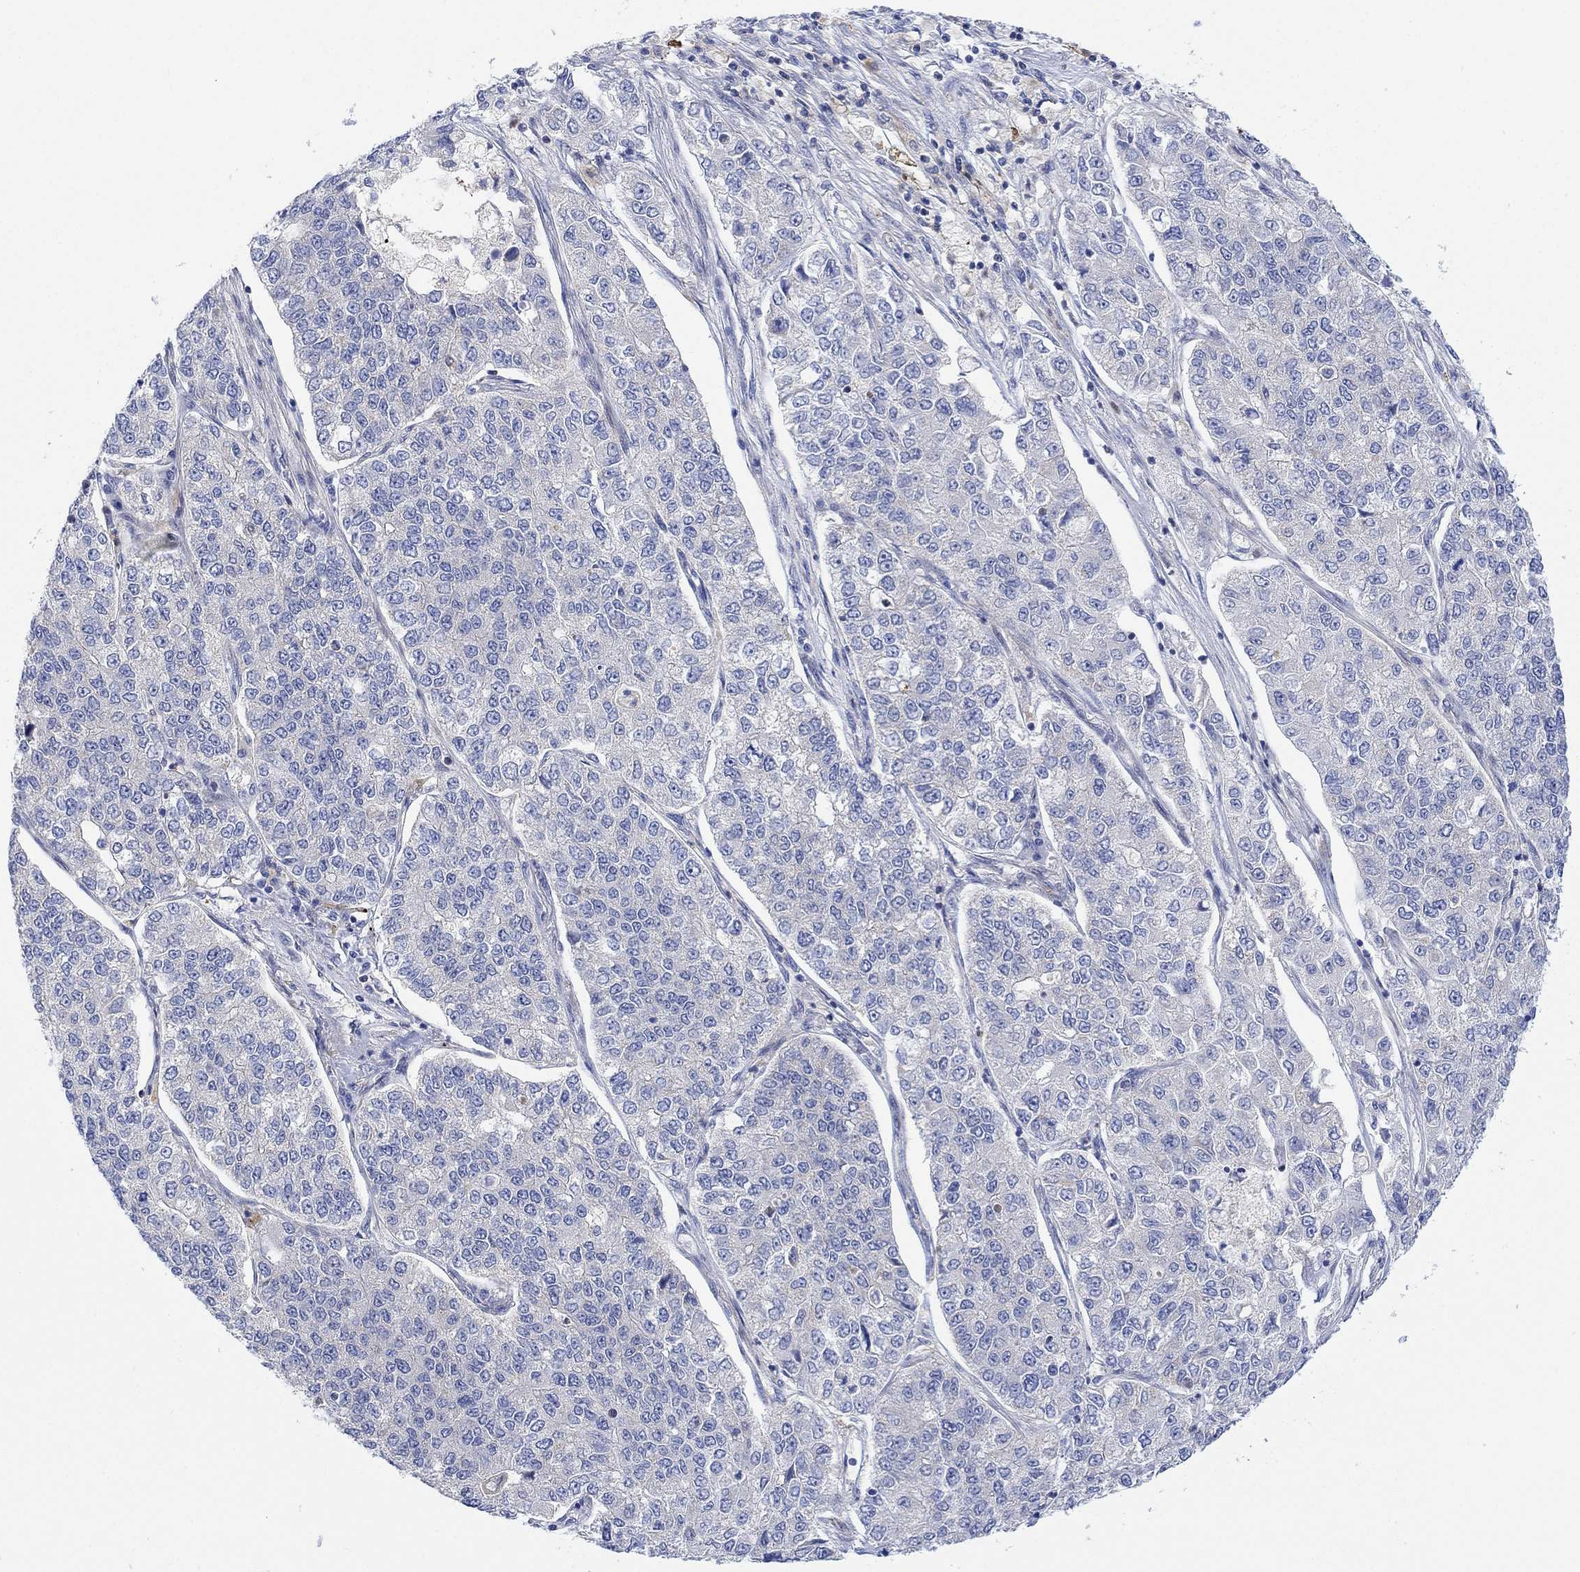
{"staining": {"intensity": "negative", "quantity": "none", "location": "none"}, "tissue": "lung cancer", "cell_type": "Tumor cells", "image_type": "cancer", "snomed": [{"axis": "morphology", "description": "Adenocarcinoma, NOS"}, {"axis": "topography", "description": "Lung"}], "caption": "Immunohistochemical staining of lung cancer (adenocarcinoma) reveals no significant positivity in tumor cells.", "gene": "ARSK", "patient": {"sex": "male", "age": 49}}